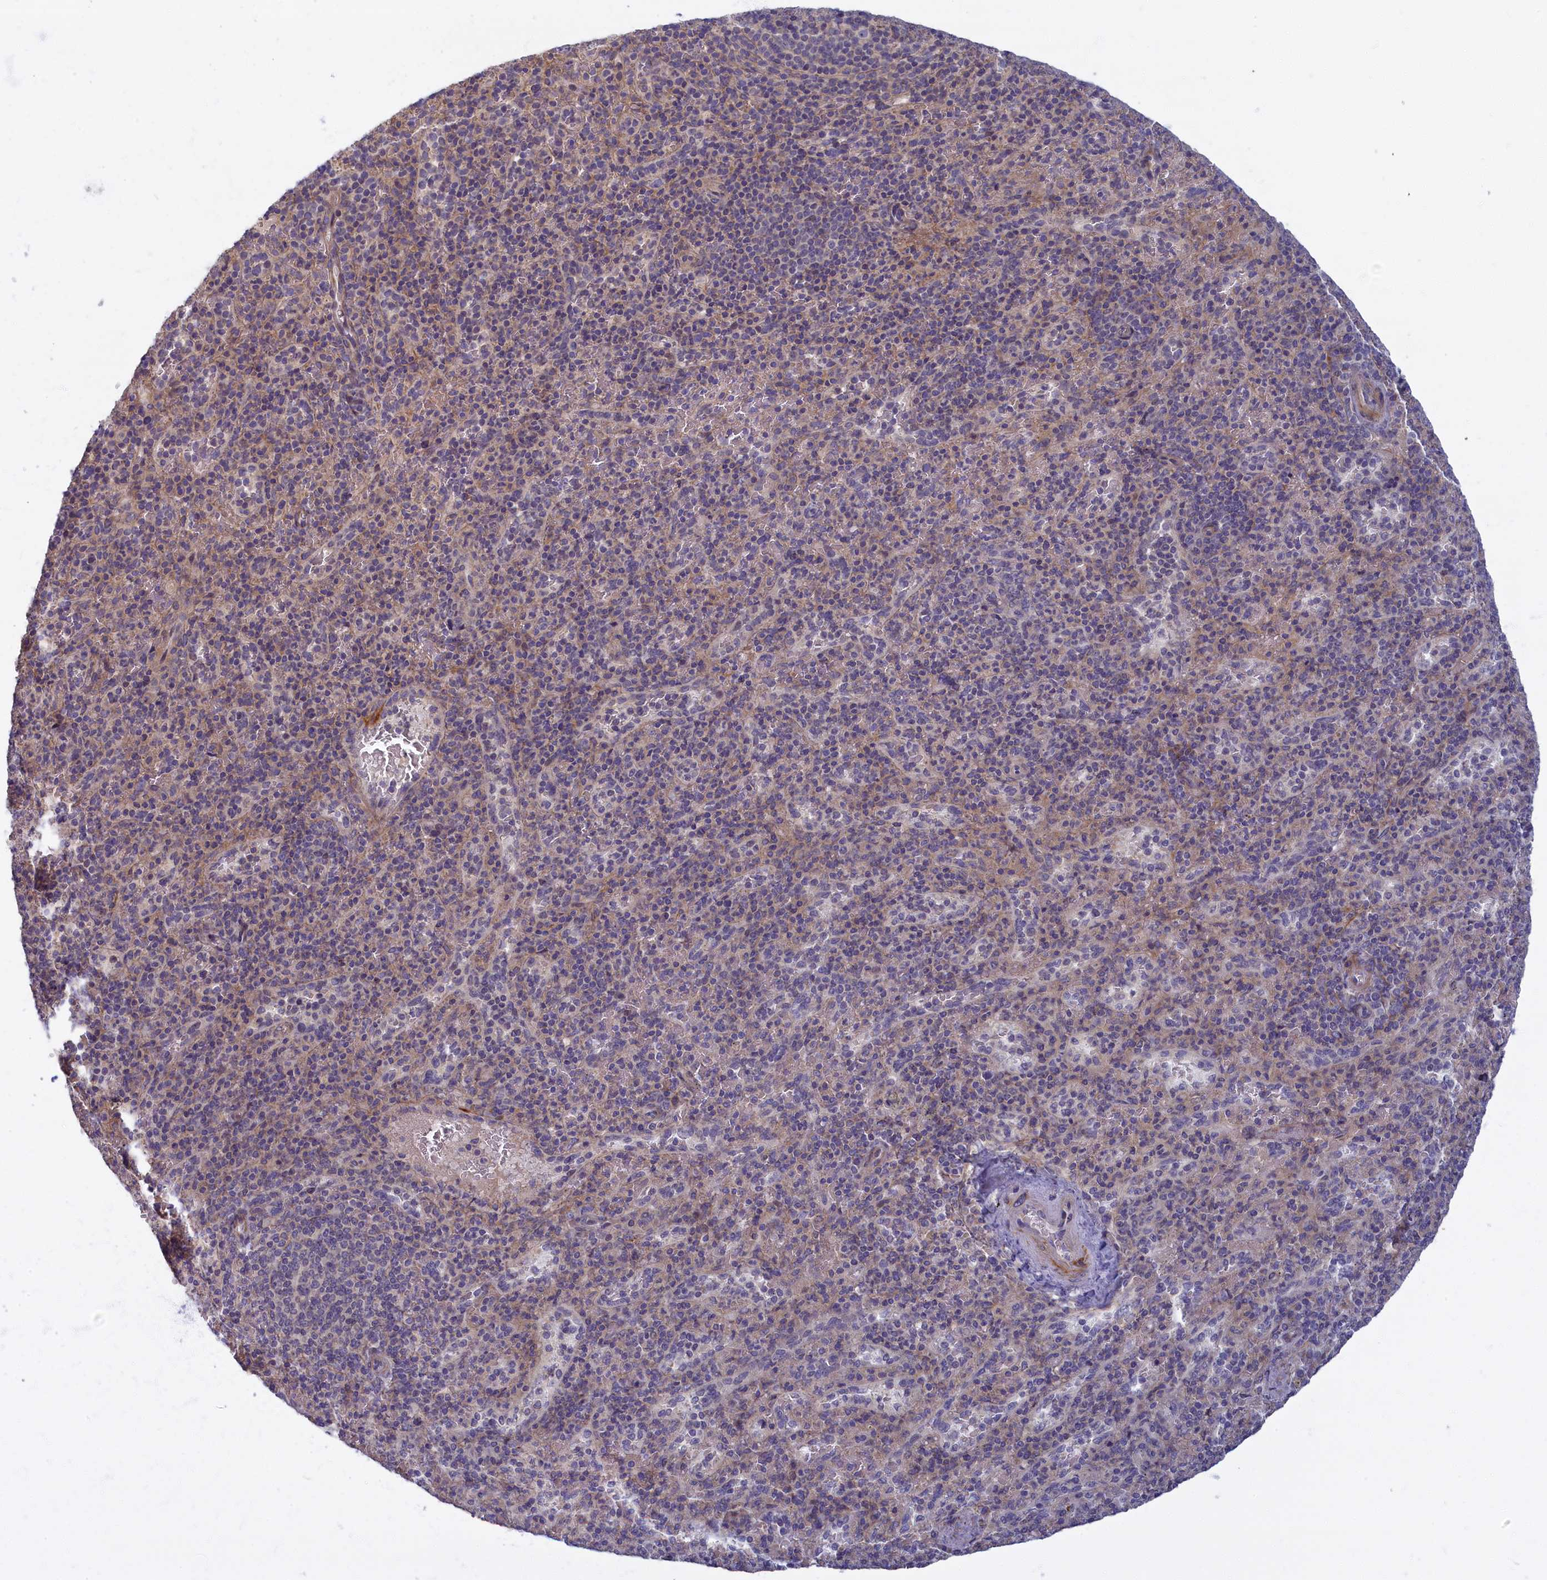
{"staining": {"intensity": "weak", "quantity": "<25%", "location": "cytoplasmic/membranous"}, "tissue": "spleen", "cell_type": "Cells in red pulp", "image_type": "normal", "snomed": [{"axis": "morphology", "description": "Normal tissue, NOS"}, {"axis": "topography", "description": "Spleen"}], "caption": "Image shows no protein expression in cells in red pulp of normal spleen. (DAB immunohistochemistry (IHC), high magnification).", "gene": "TRPM4", "patient": {"sex": "male", "age": 82}}